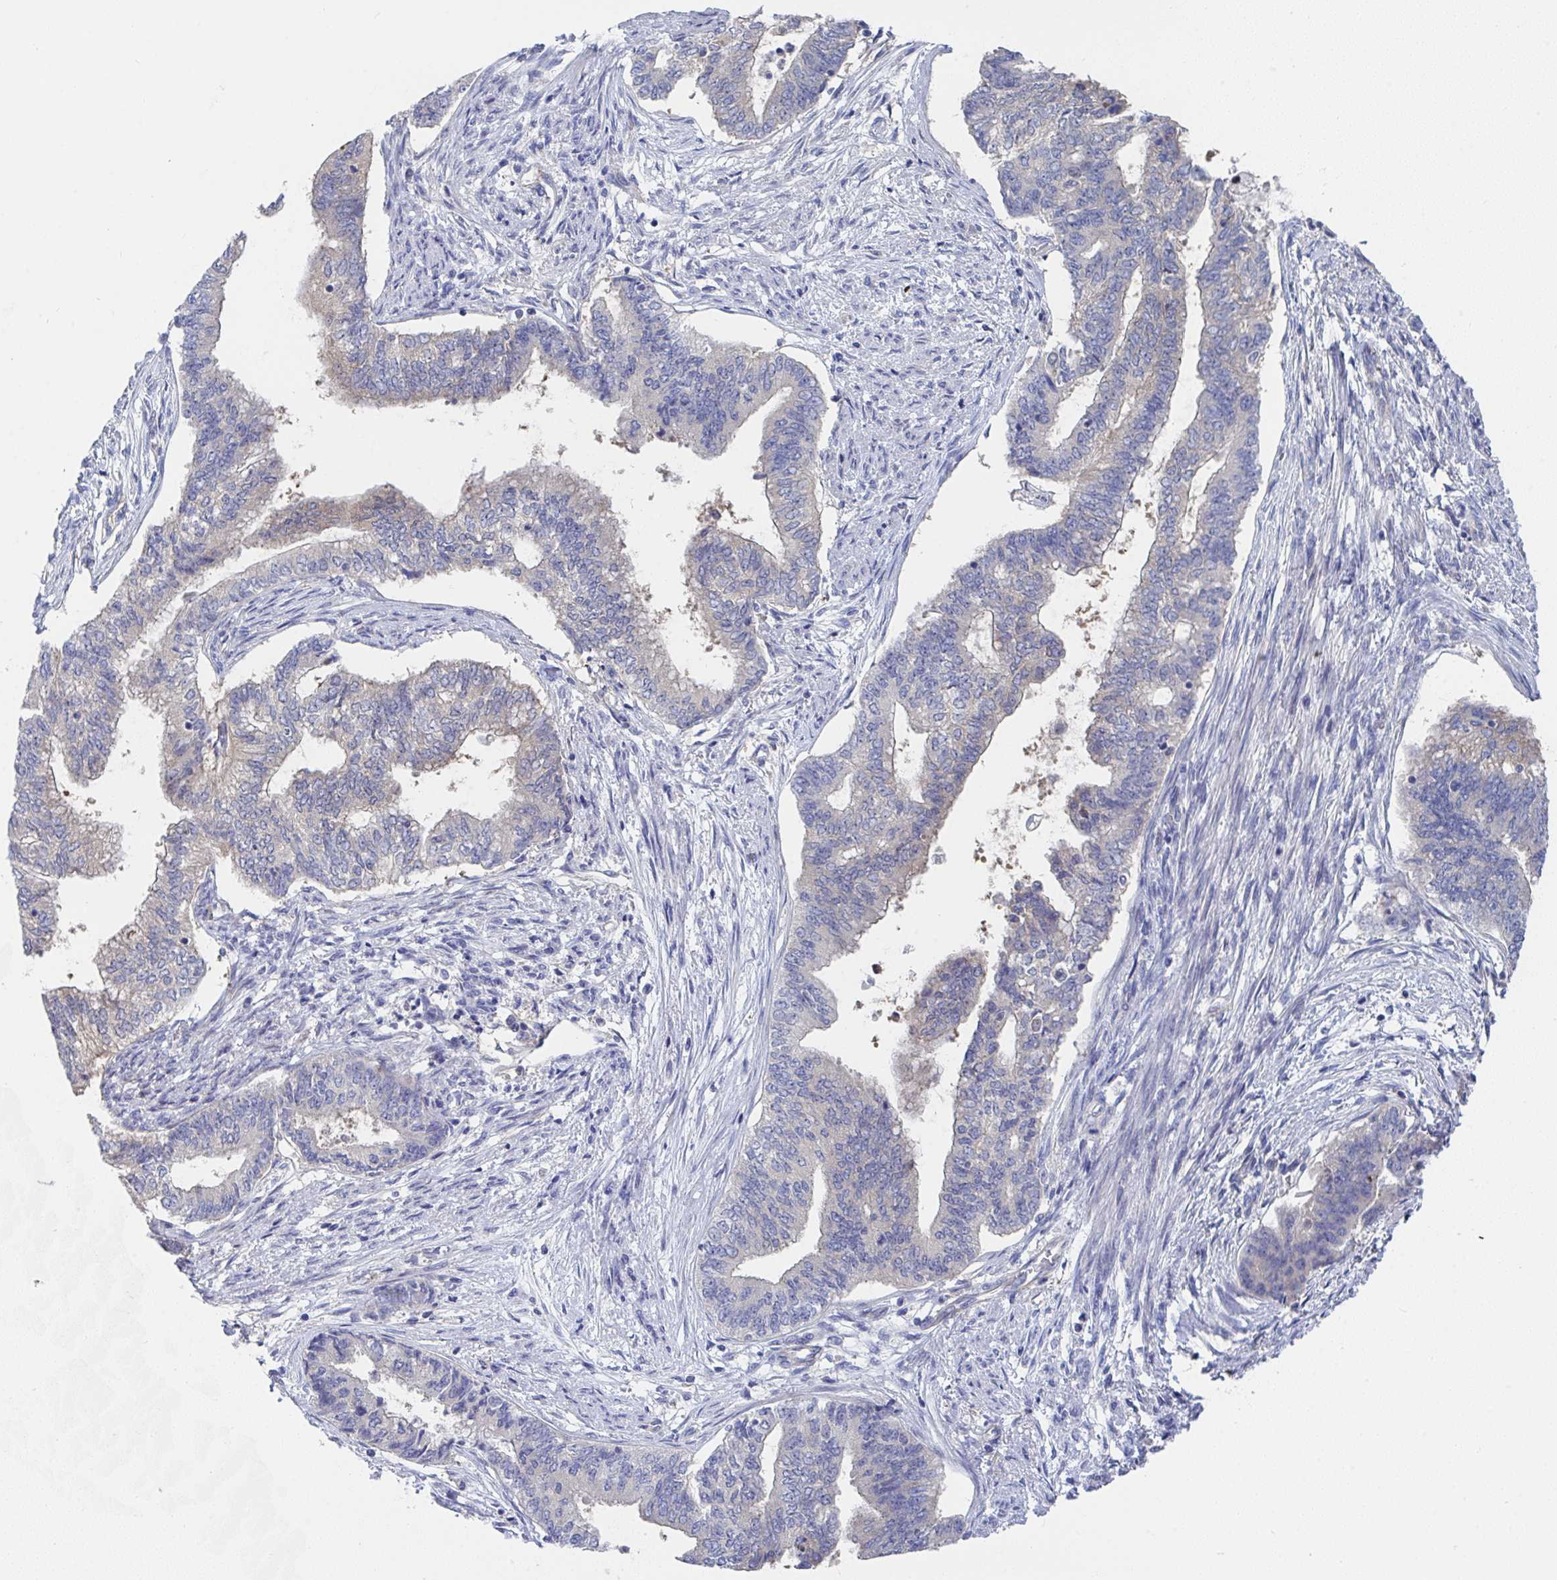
{"staining": {"intensity": "weak", "quantity": "<25%", "location": "cytoplasmic/membranous"}, "tissue": "endometrial cancer", "cell_type": "Tumor cells", "image_type": "cancer", "snomed": [{"axis": "morphology", "description": "Adenocarcinoma, NOS"}, {"axis": "topography", "description": "Endometrium"}], "caption": "DAB (3,3'-diaminobenzidine) immunohistochemical staining of adenocarcinoma (endometrial) reveals no significant positivity in tumor cells. The staining was performed using DAB (3,3'-diaminobenzidine) to visualize the protein expression in brown, while the nuclei were stained in blue with hematoxylin (Magnification: 20x).", "gene": "P2RX3", "patient": {"sex": "female", "age": 65}}